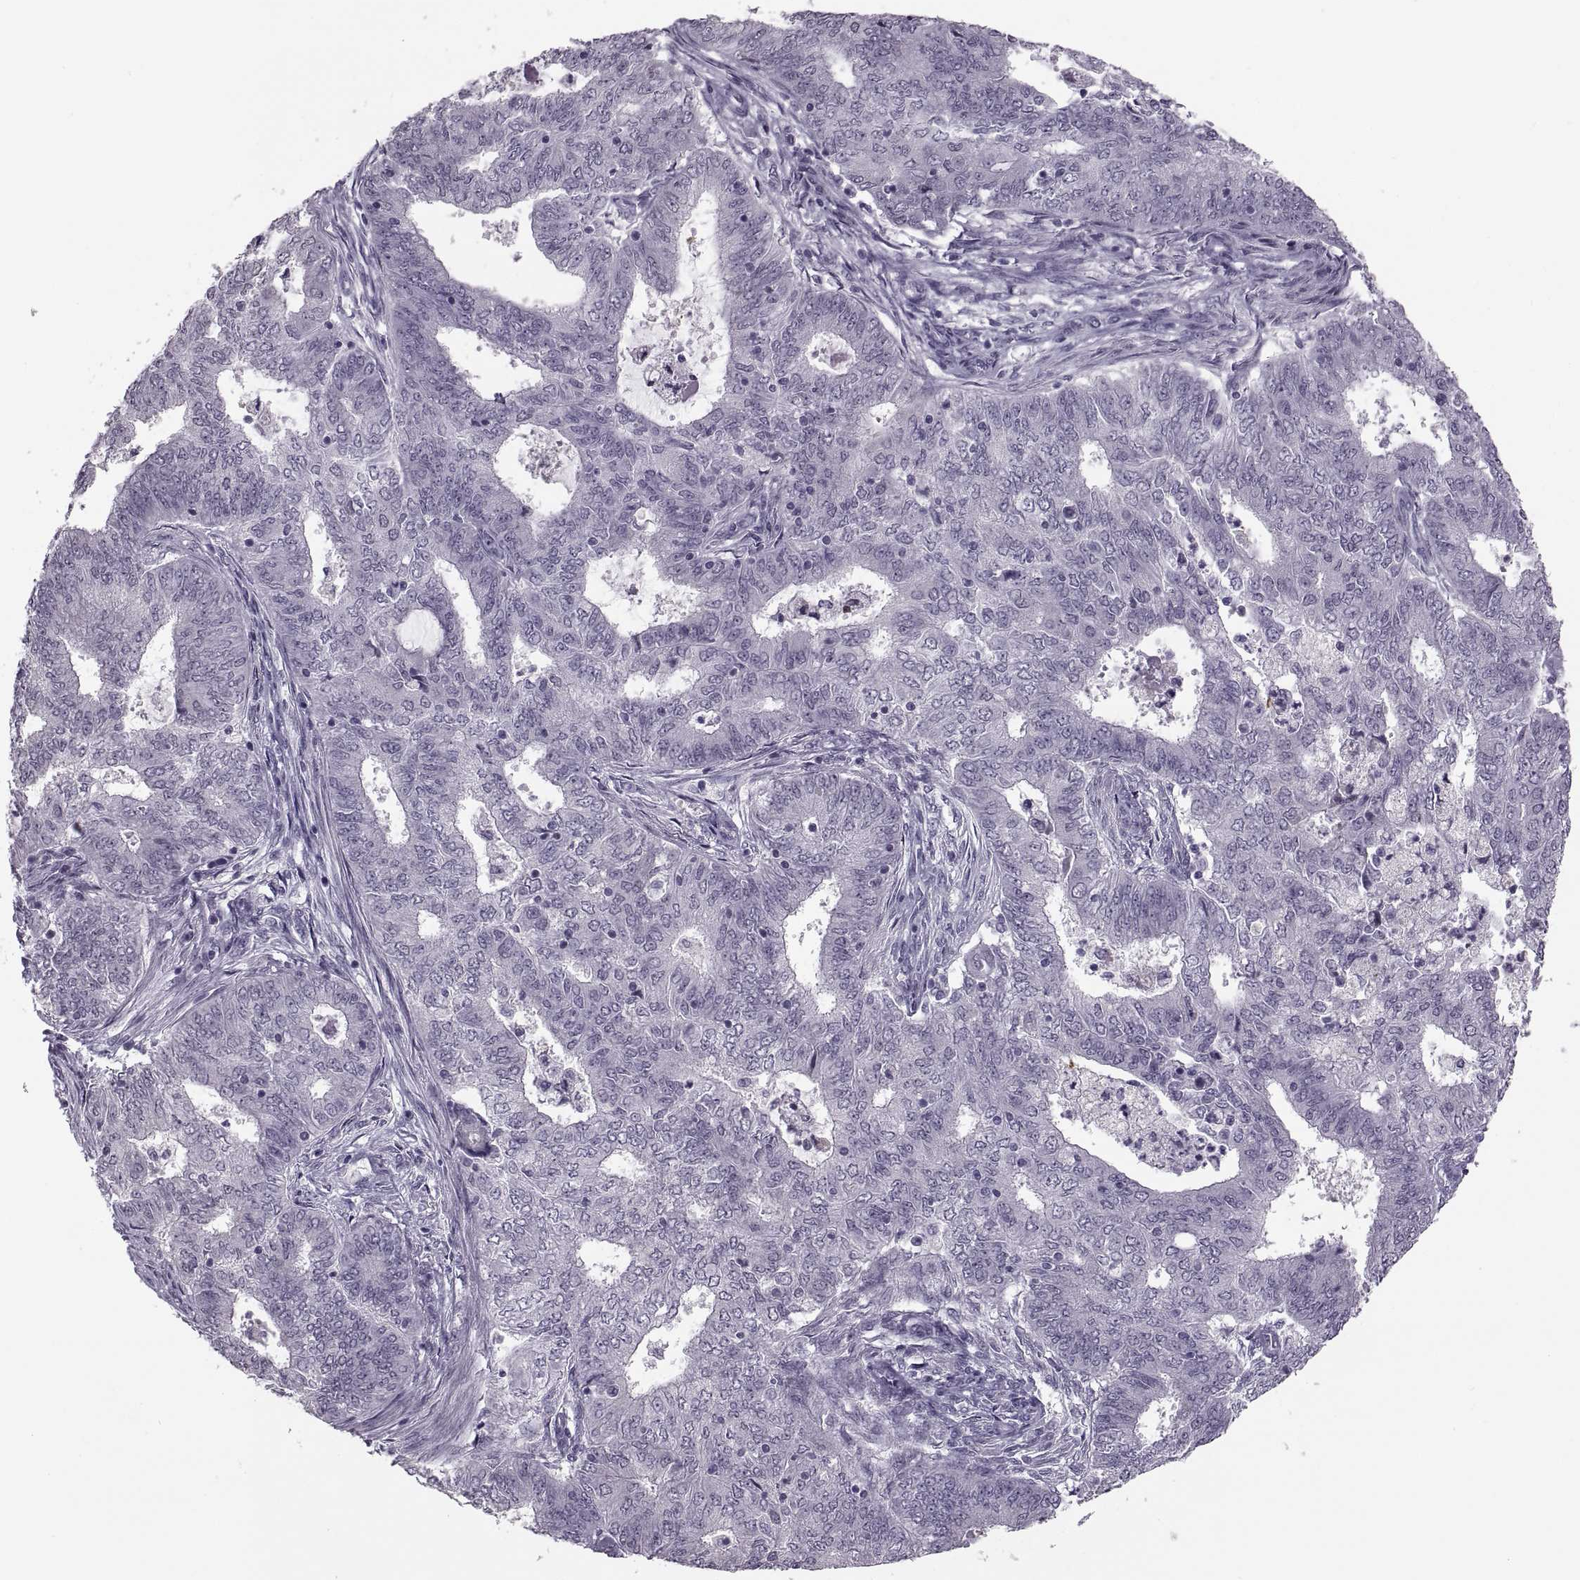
{"staining": {"intensity": "negative", "quantity": "none", "location": "none"}, "tissue": "endometrial cancer", "cell_type": "Tumor cells", "image_type": "cancer", "snomed": [{"axis": "morphology", "description": "Adenocarcinoma, NOS"}, {"axis": "topography", "description": "Endometrium"}], "caption": "This is an immunohistochemistry micrograph of endometrial cancer. There is no positivity in tumor cells.", "gene": "PAGE5", "patient": {"sex": "female", "age": 62}}